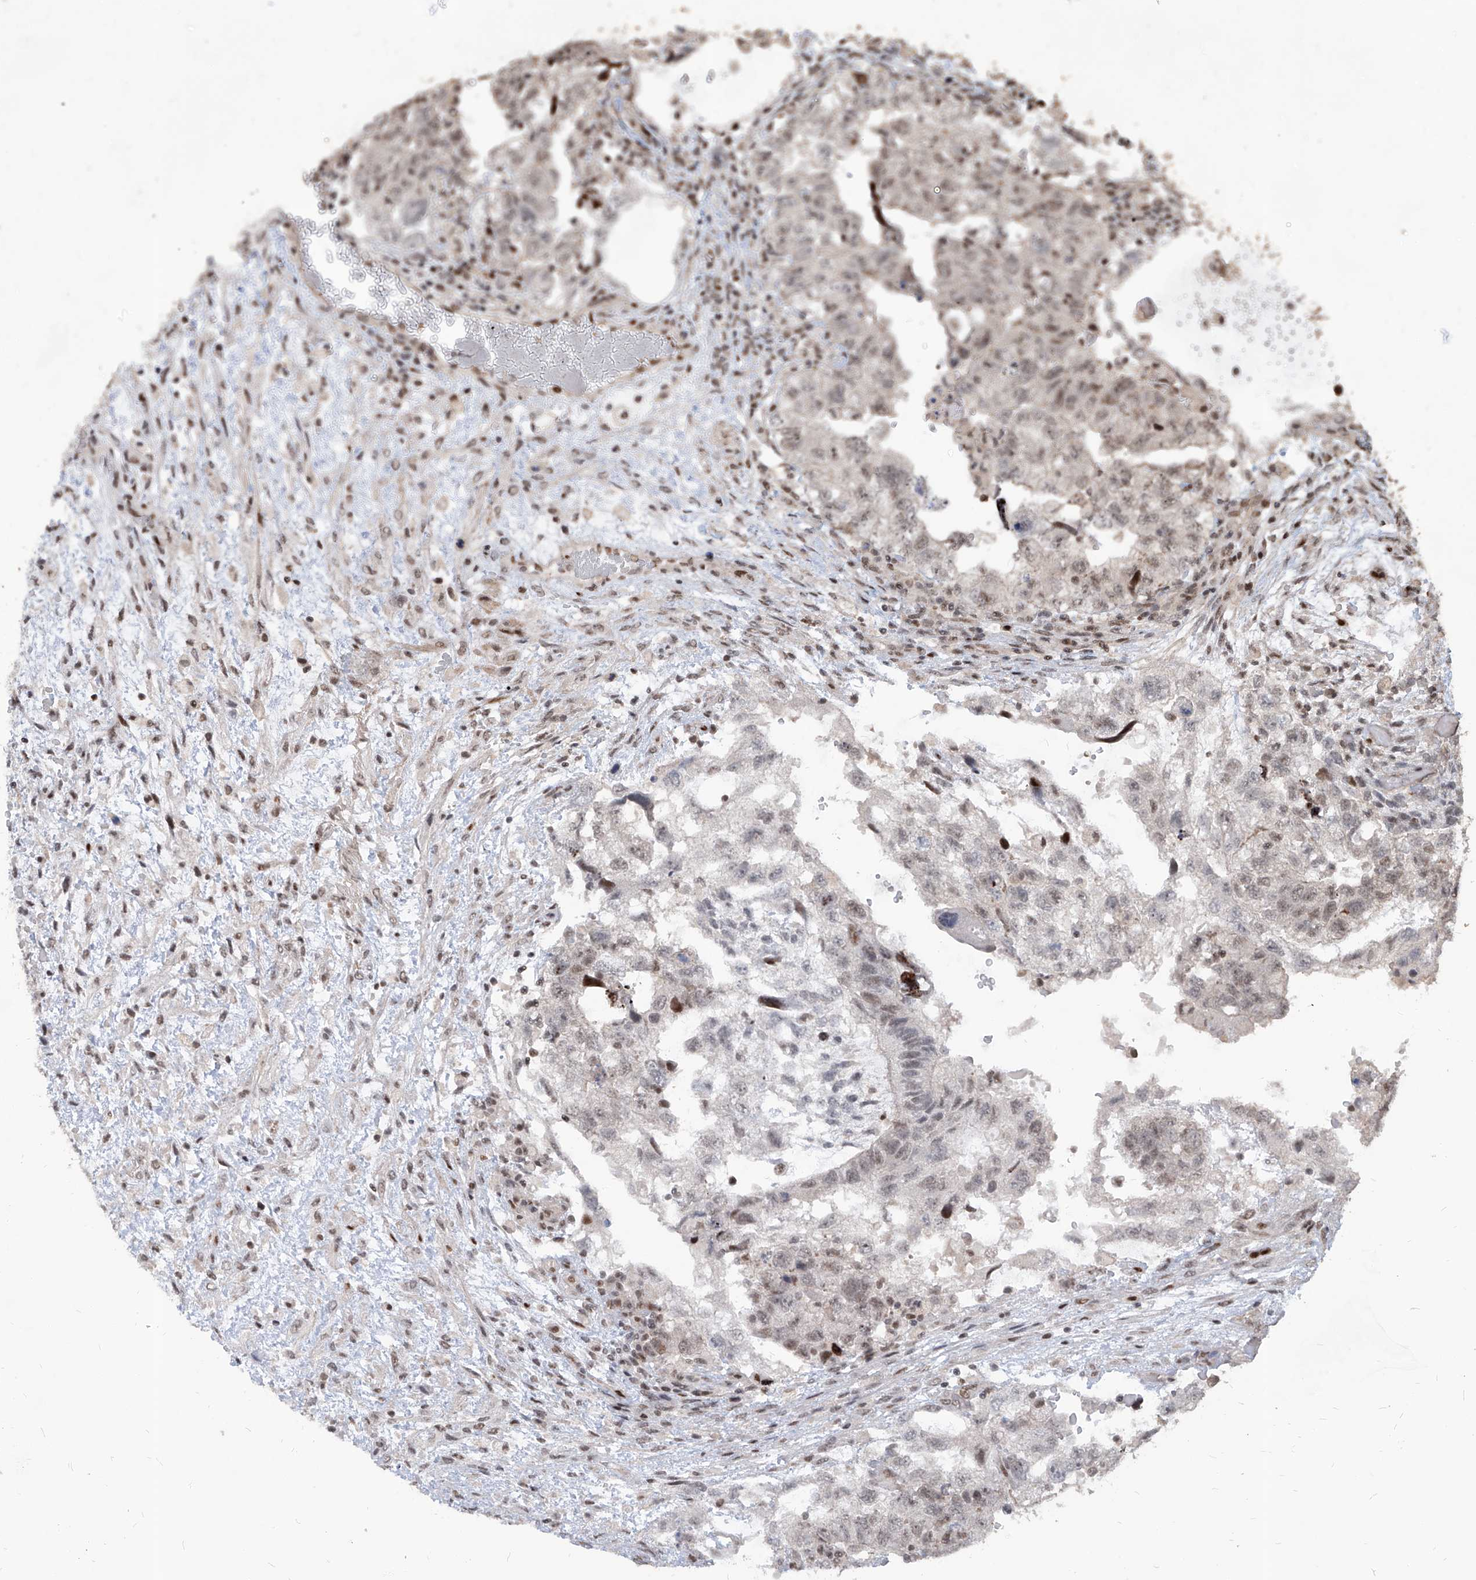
{"staining": {"intensity": "weak", "quantity": "<25%", "location": "nuclear"}, "tissue": "testis cancer", "cell_type": "Tumor cells", "image_type": "cancer", "snomed": [{"axis": "morphology", "description": "Carcinoma, Embryonal, NOS"}, {"axis": "topography", "description": "Testis"}], "caption": "Immunohistochemical staining of human embryonal carcinoma (testis) shows no significant staining in tumor cells.", "gene": "IRF2", "patient": {"sex": "male", "age": 36}}